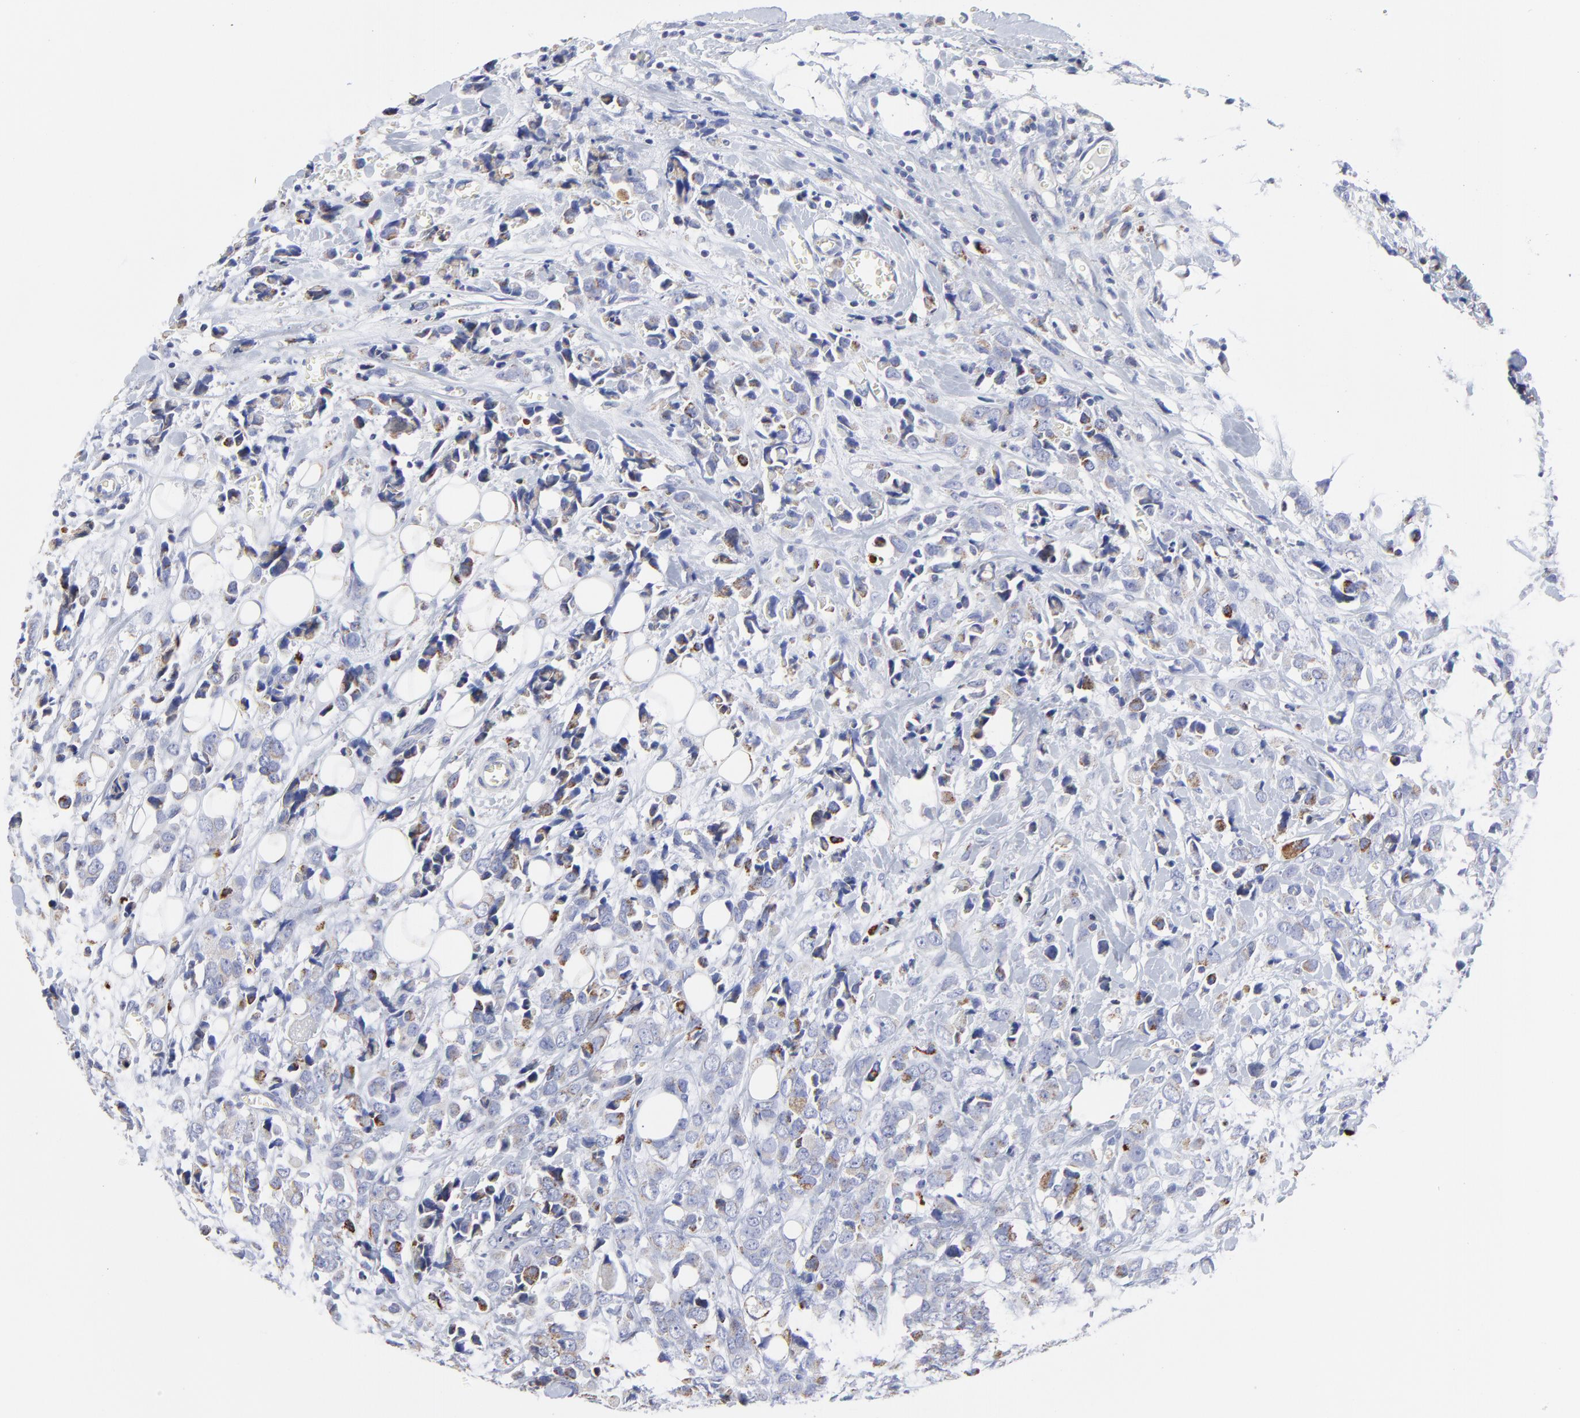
{"staining": {"intensity": "weak", "quantity": ">75%", "location": "cytoplasmic/membranous"}, "tissue": "breast cancer", "cell_type": "Tumor cells", "image_type": "cancer", "snomed": [{"axis": "morphology", "description": "Lobular carcinoma"}, {"axis": "topography", "description": "Breast"}], "caption": "The immunohistochemical stain labels weak cytoplasmic/membranous expression in tumor cells of breast cancer tissue. Using DAB (3,3'-diaminobenzidine) (brown) and hematoxylin (blue) stains, captured at high magnification using brightfield microscopy.", "gene": "PINK1", "patient": {"sex": "female", "age": 57}}